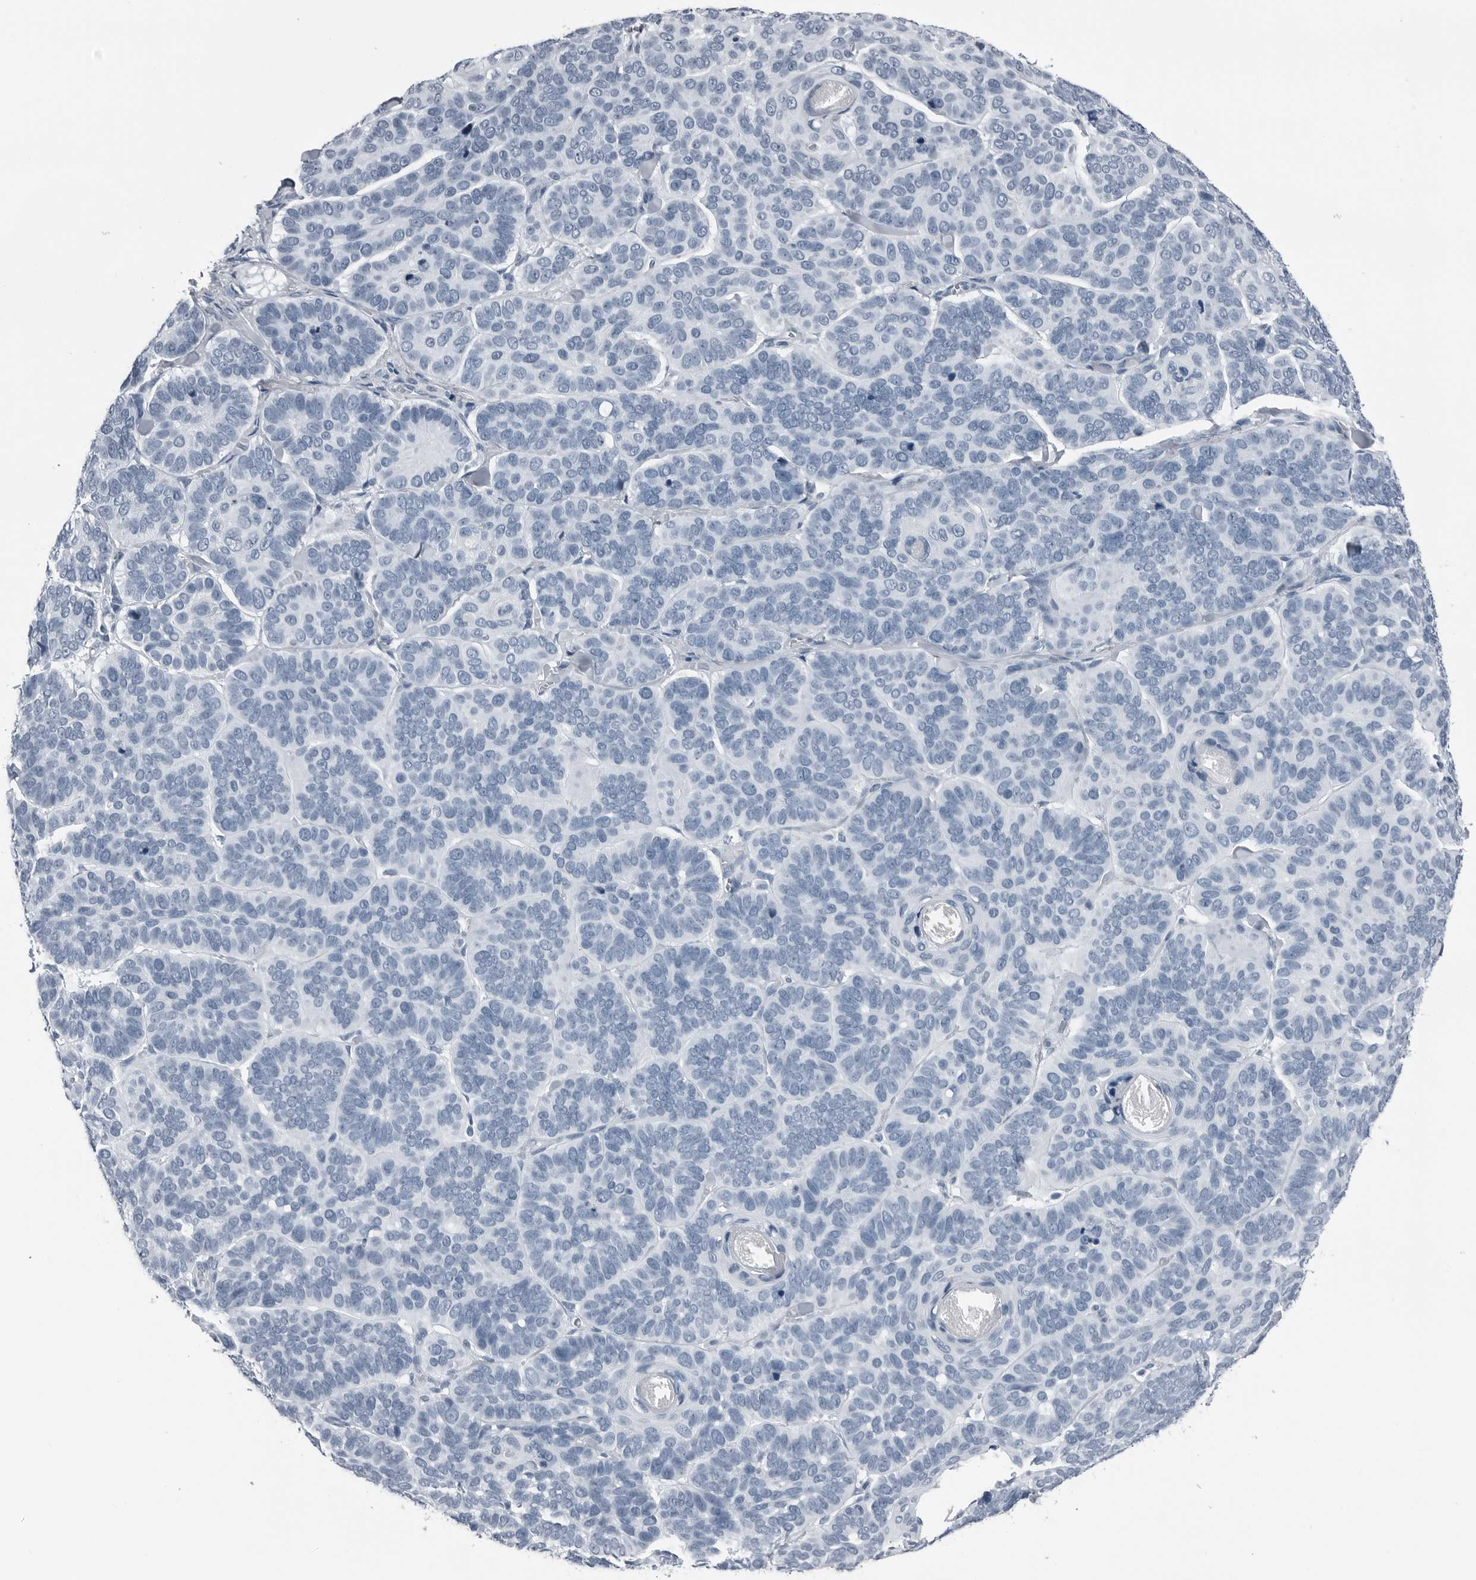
{"staining": {"intensity": "negative", "quantity": "none", "location": "none"}, "tissue": "skin cancer", "cell_type": "Tumor cells", "image_type": "cancer", "snomed": [{"axis": "morphology", "description": "Basal cell carcinoma"}, {"axis": "topography", "description": "Skin"}], "caption": "A micrograph of basal cell carcinoma (skin) stained for a protein shows no brown staining in tumor cells. The staining was performed using DAB (3,3'-diaminobenzidine) to visualize the protein expression in brown, while the nuclei were stained in blue with hematoxylin (Magnification: 20x).", "gene": "SPINK1", "patient": {"sex": "male", "age": 62}}